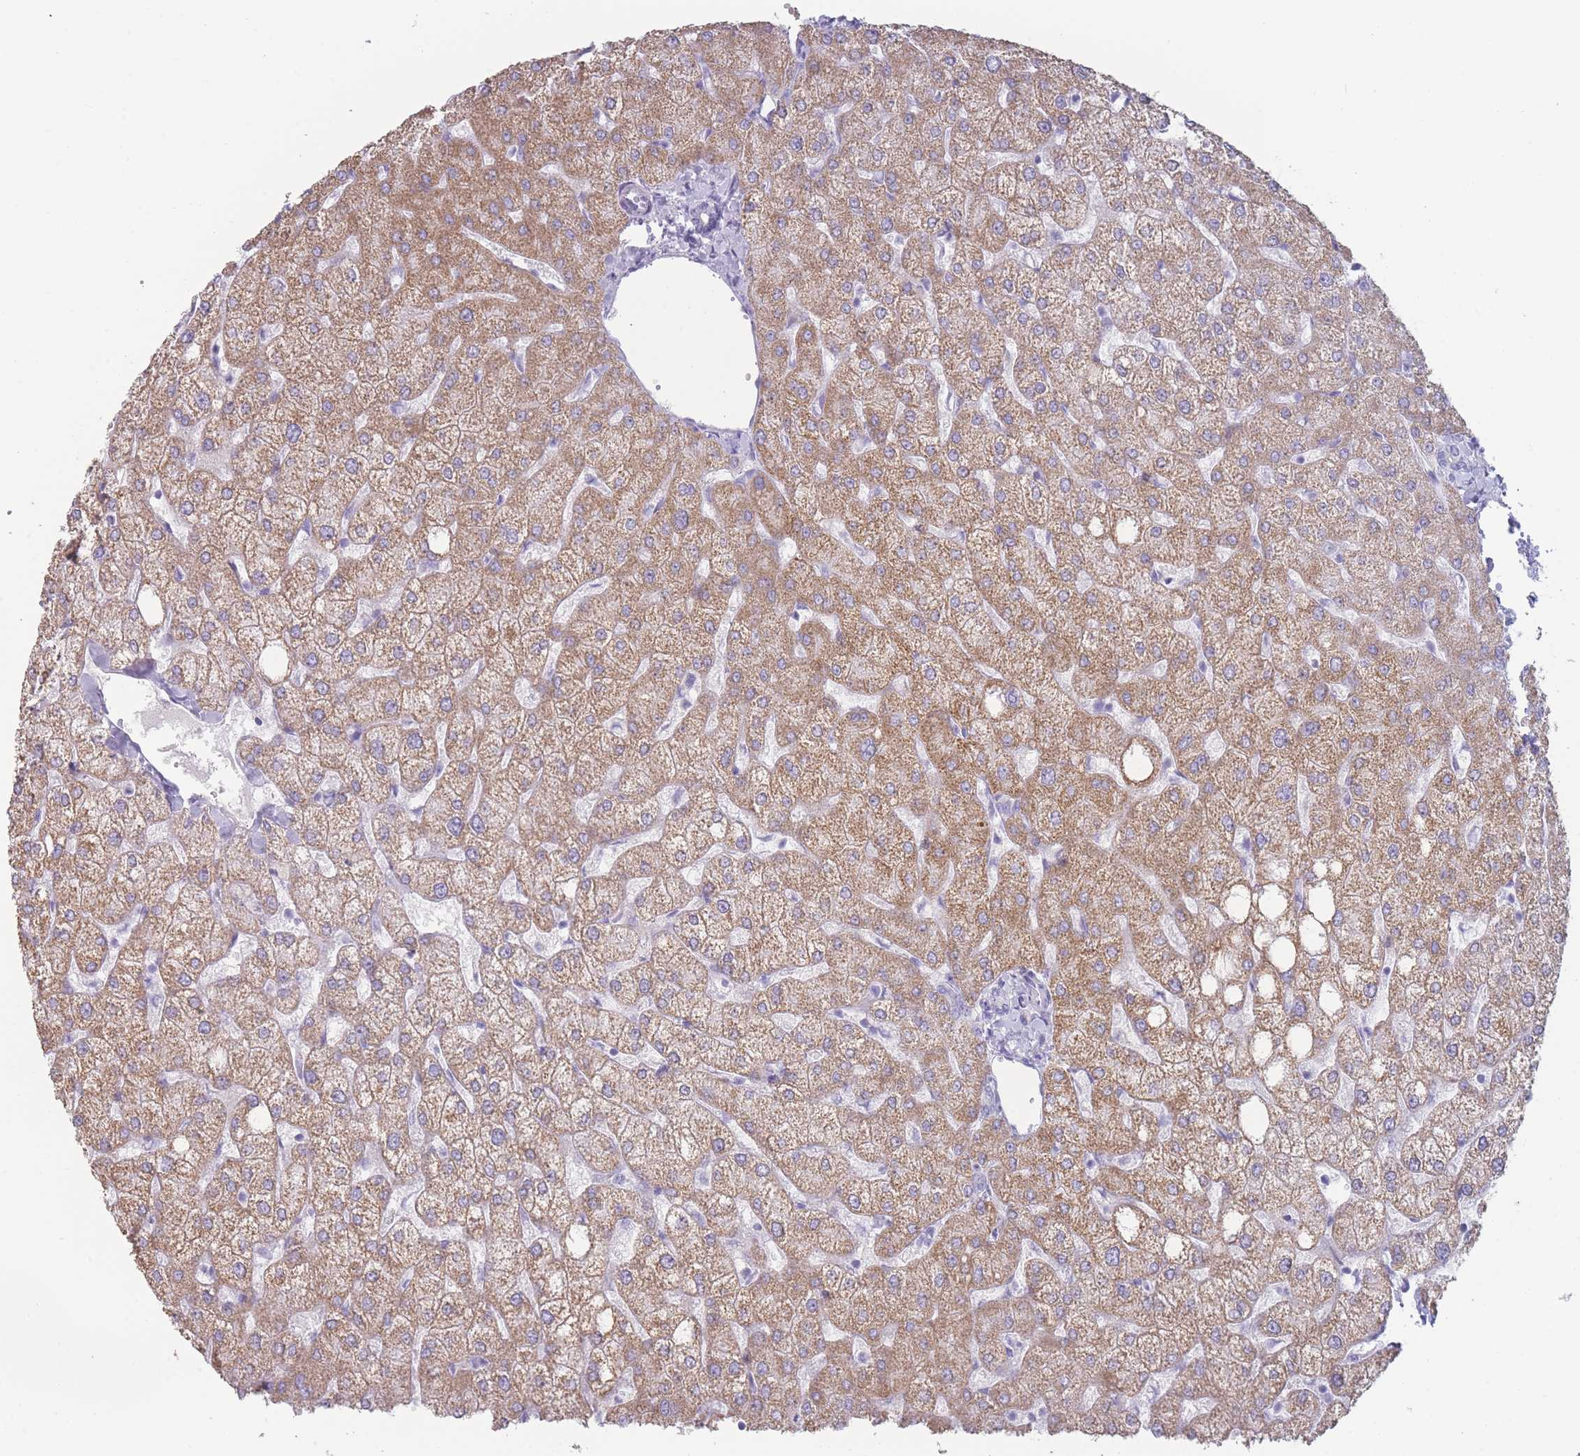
{"staining": {"intensity": "negative", "quantity": "none", "location": "none"}, "tissue": "liver", "cell_type": "Cholangiocytes", "image_type": "normal", "snomed": [{"axis": "morphology", "description": "Normal tissue, NOS"}, {"axis": "topography", "description": "Liver"}], "caption": "This is an immunohistochemistry (IHC) image of unremarkable human liver. There is no positivity in cholangiocytes.", "gene": "GPR12", "patient": {"sex": "female", "age": 54}}